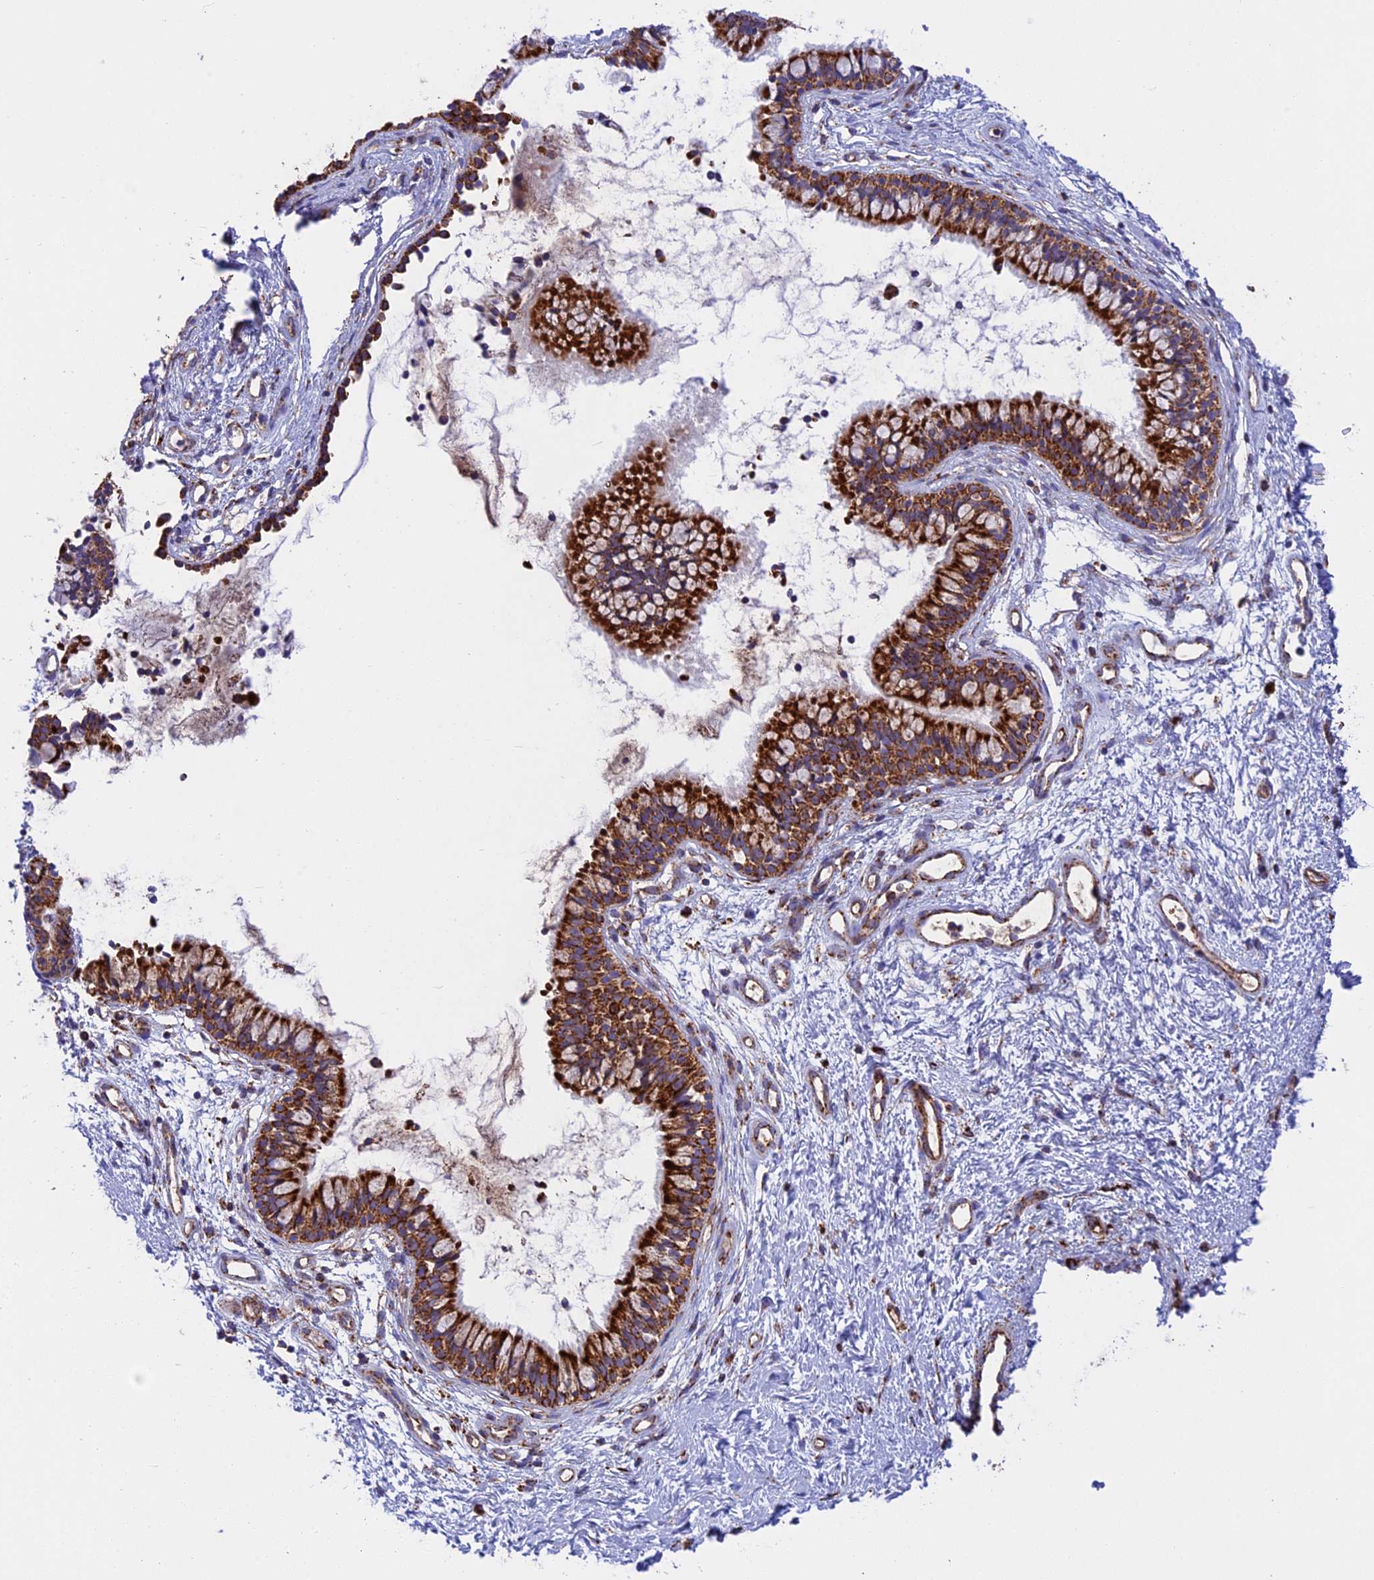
{"staining": {"intensity": "strong", "quantity": ">75%", "location": "cytoplasmic/membranous"}, "tissue": "nasopharynx", "cell_type": "Respiratory epithelial cells", "image_type": "normal", "snomed": [{"axis": "morphology", "description": "Normal tissue, NOS"}, {"axis": "topography", "description": "Nasopharynx"}], "caption": "Respiratory epithelial cells exhibit high levels of strong cytoplasmic/membranous expression in about >75% of cells in unremarkable human nasopharynx. (Stains: DAB (3,3'-diaminobenzidine) in brown, nuclei in blue, Microscopy: brightfield microscopy at high magnification).", "gene": "UQCRB", "patient": {"sex": "male", "age": 82}}